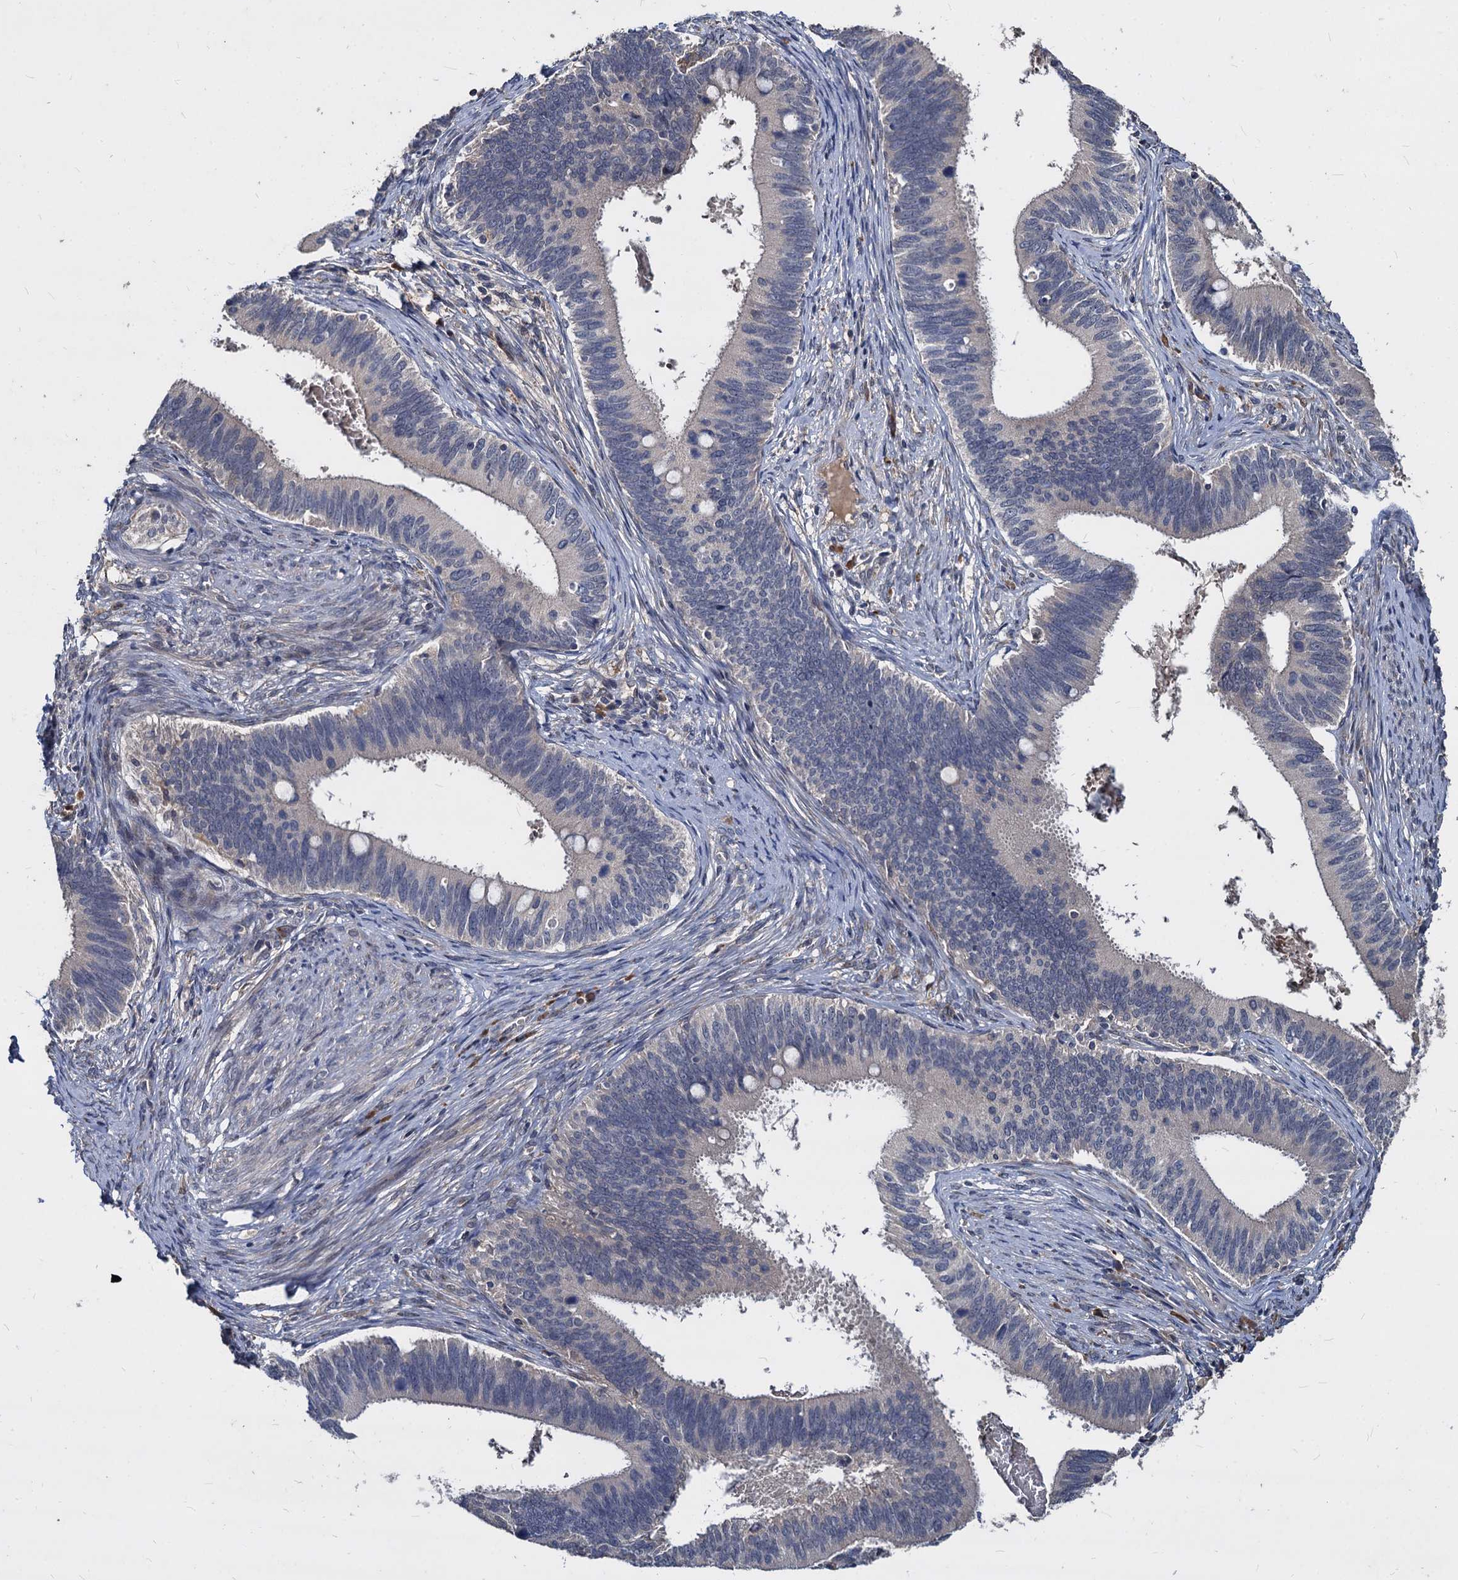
{"staining": {"intensity": "negative", "quantity": "none", "location": "none"}, "tissue": "cervical cancer", "cell_type": "Tumor cells", "image_type": "cancer", "snomed": [{"axis": "morphology", "description": "Adenocarcinoma, NOS"}, {"axis": "topography", "description": "Cervix"}], "caption": "This is an immunohistochemistry (IHC) histopathology image of cervical cancer (adenocarcinoma). There is no expression in tumor cells.", "gene": "CCDC184", "patient": {"sex": "female", "age": 42}}